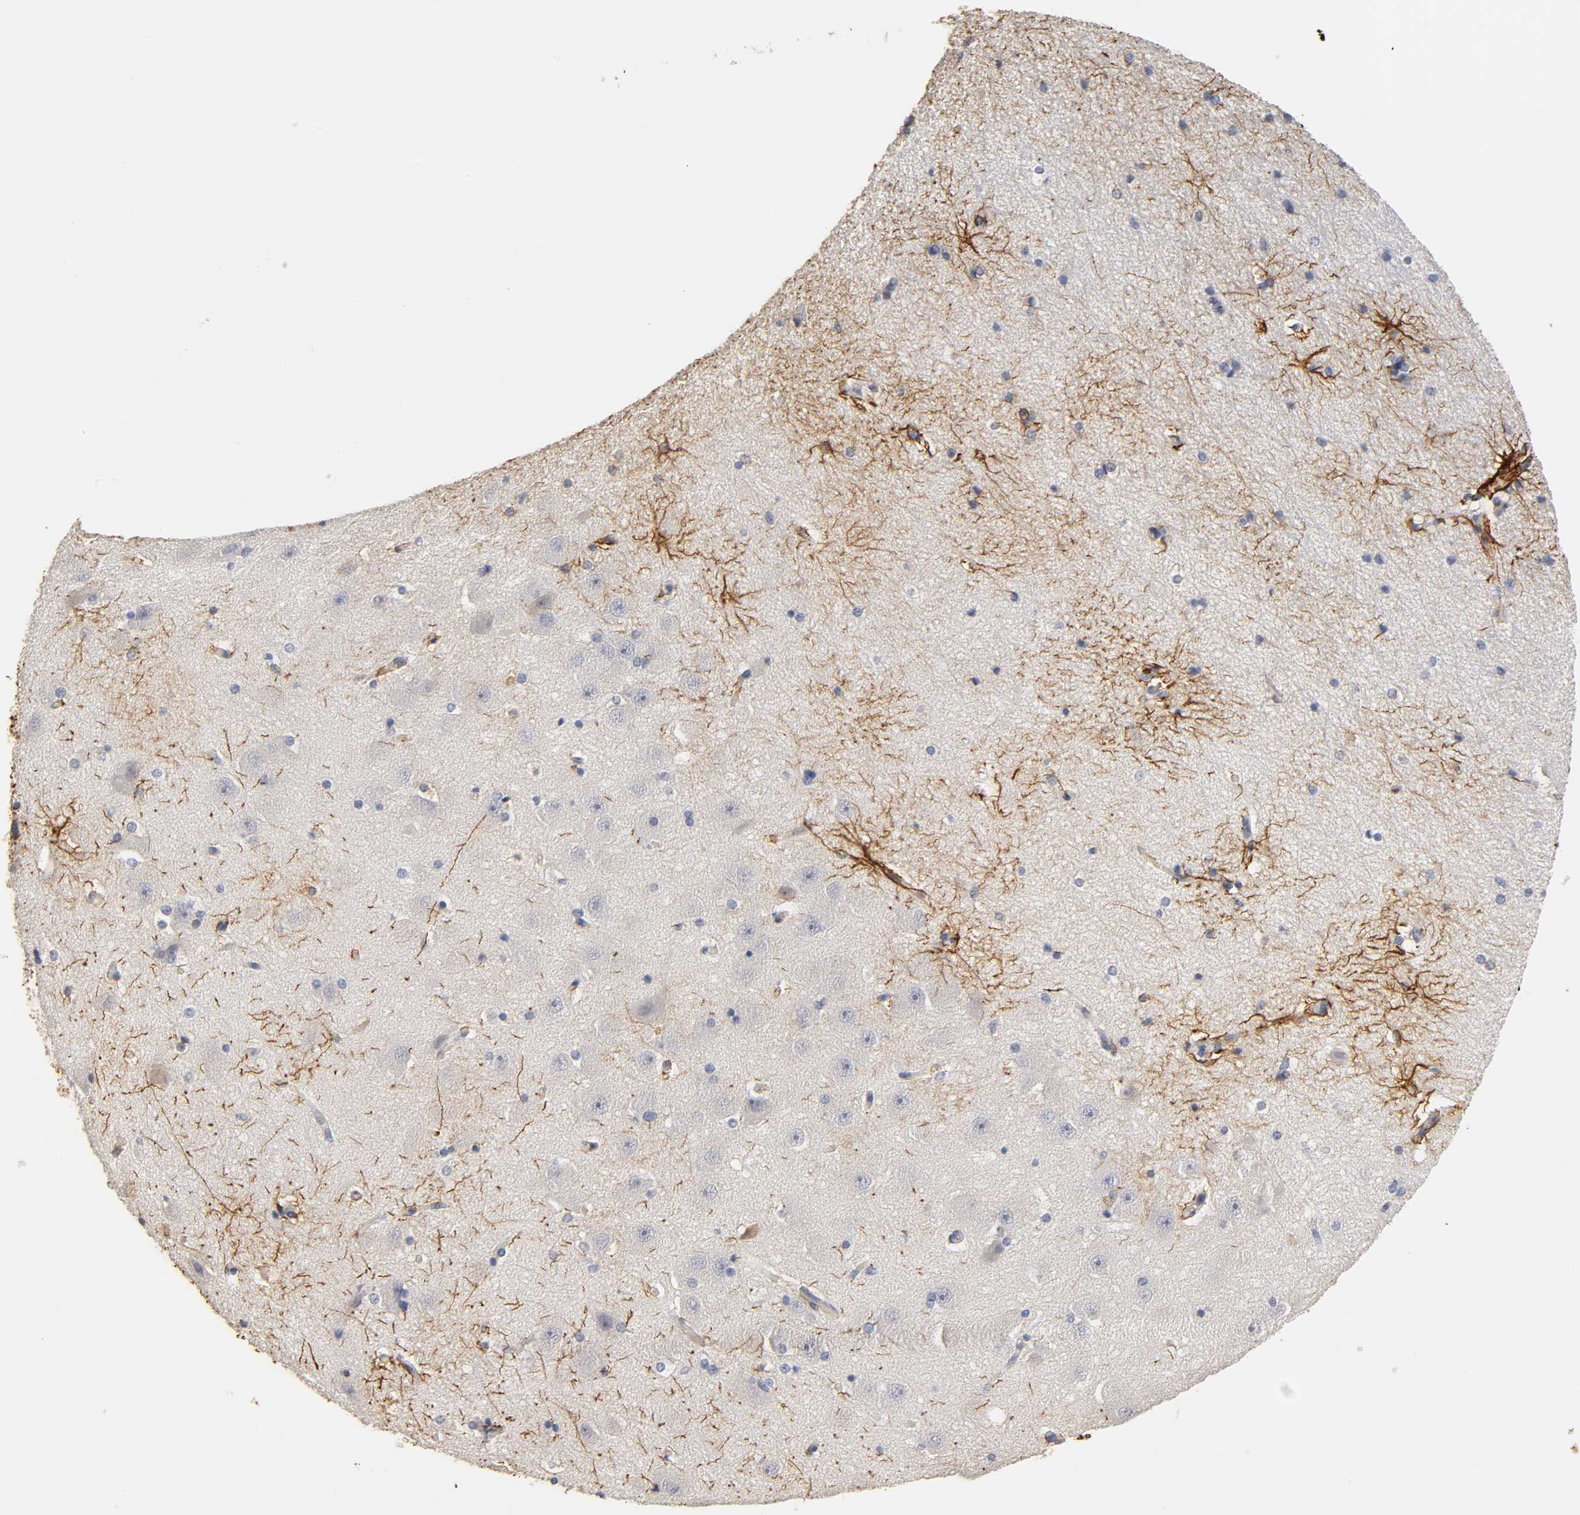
{"staining": {"intensity": "strong", "quantity": ">75%", "location": "cytoplasmic/membranous"}, "tissue": "hippocampus", "cell_type": "Glial cells", "image_type": "normal", "snomed": [{"axis": "morphology", "description": "Normal tissue, NOS"}, {"axis": "topography", "description": "Hippocampus"}], "caption": "Immunohistochemical staining of normal hippocampus shows strong cytoplasmic/membranous protein staining in about >75% of glial cells. Immunohistochemistry stains the protein in brown and the nuclei are stained blue.", "gene": "OVOL1", "patient": {"sex": "female", "age": 19}}